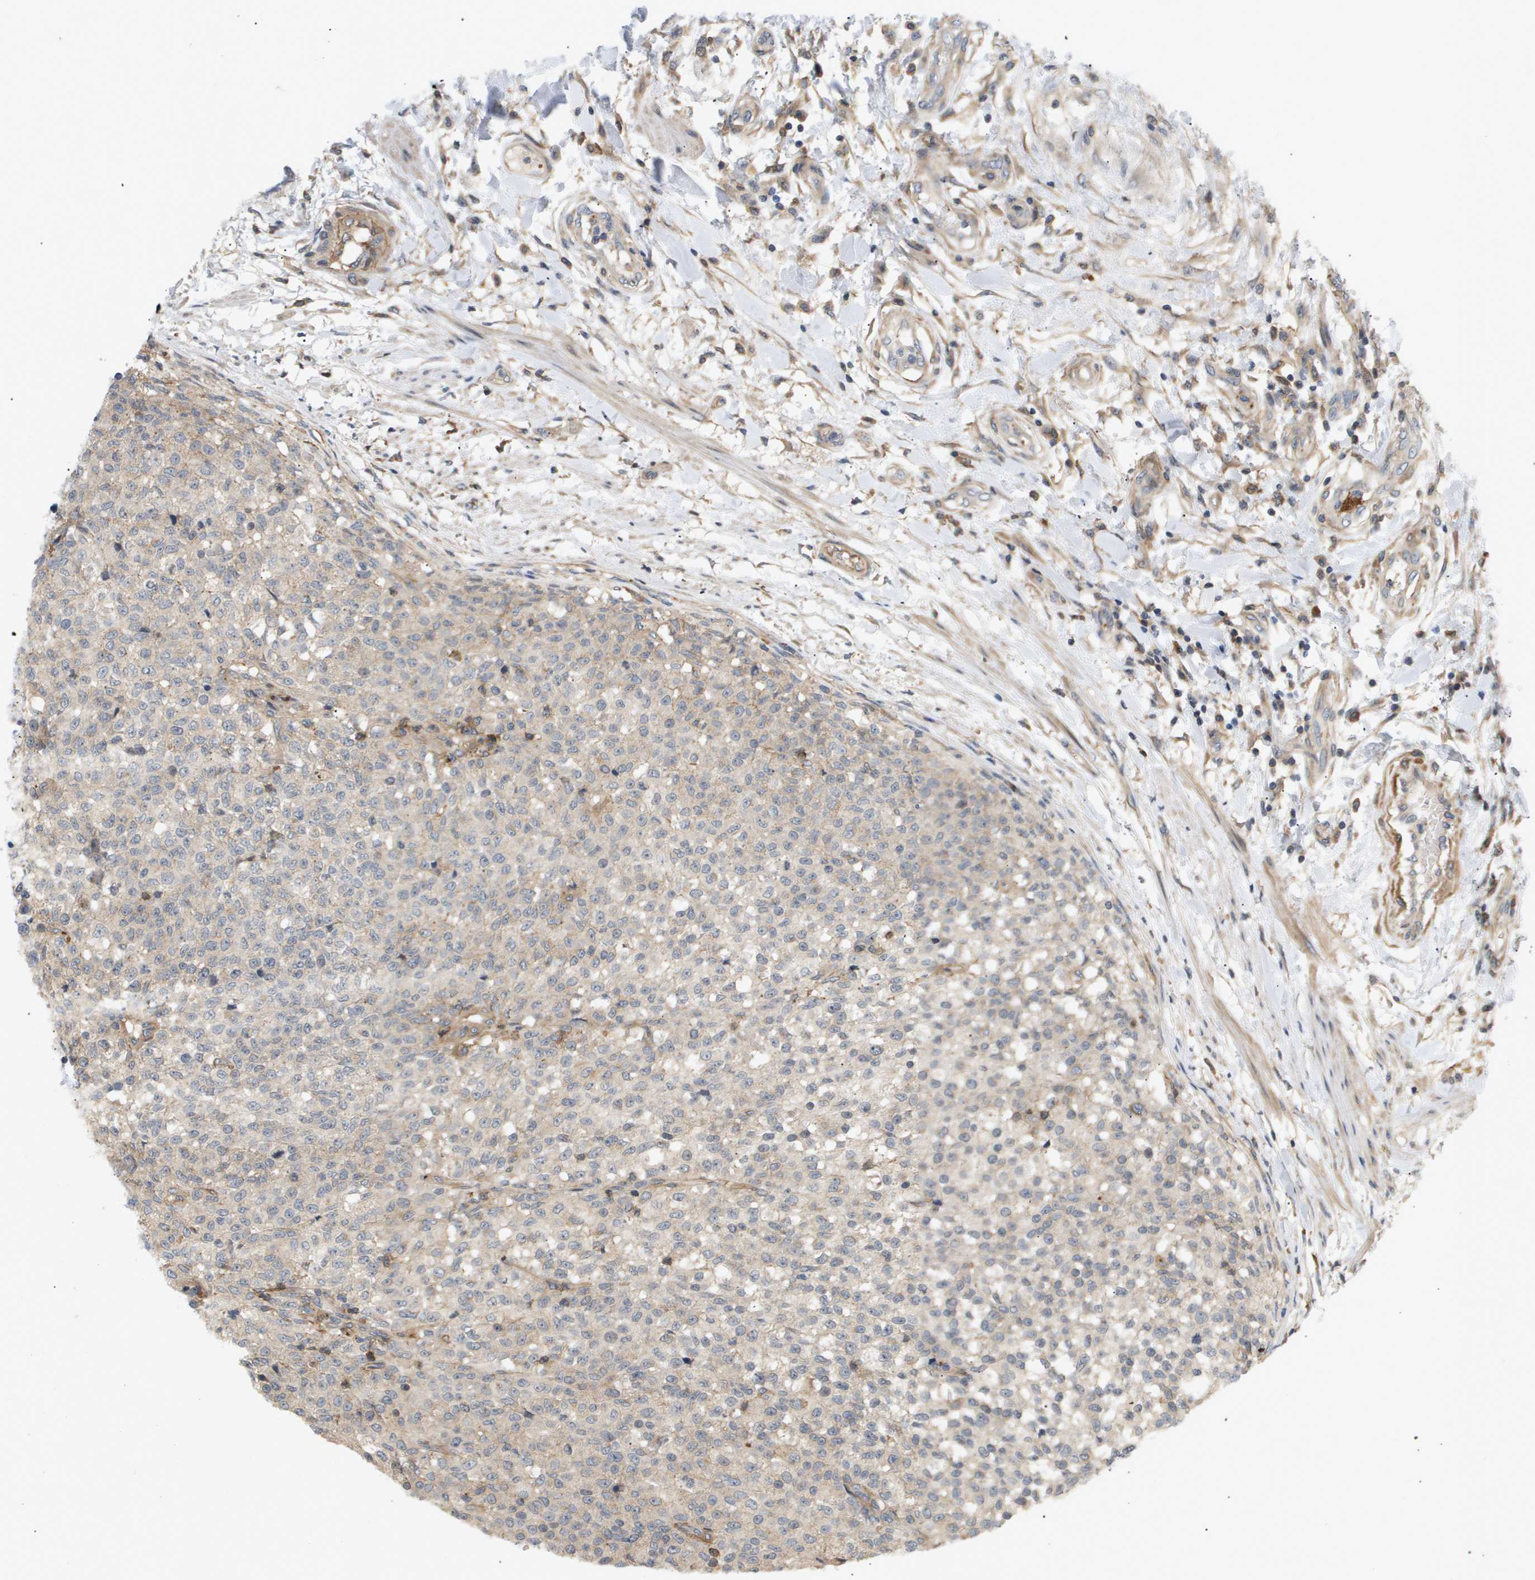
{"staining": {"intensity": "weak", "quantity": "<25%", "location": "cytoplasmic/membranous"}, "tissue": "testis cancer", "cell_type": "Tumor cells", "image_type": "cancer", "snomed": [{"axis": "morphology", "description": "Seminoma, NOS"}, {"axis": "topography", "description": "Testis"}], "caption": "High power microscopy micrograph of an IHC image of testis cancer, revealing no significant expression in tumor cells.", "gene": "CORO2B", "patient": {"sex": "male", "age": 59}}